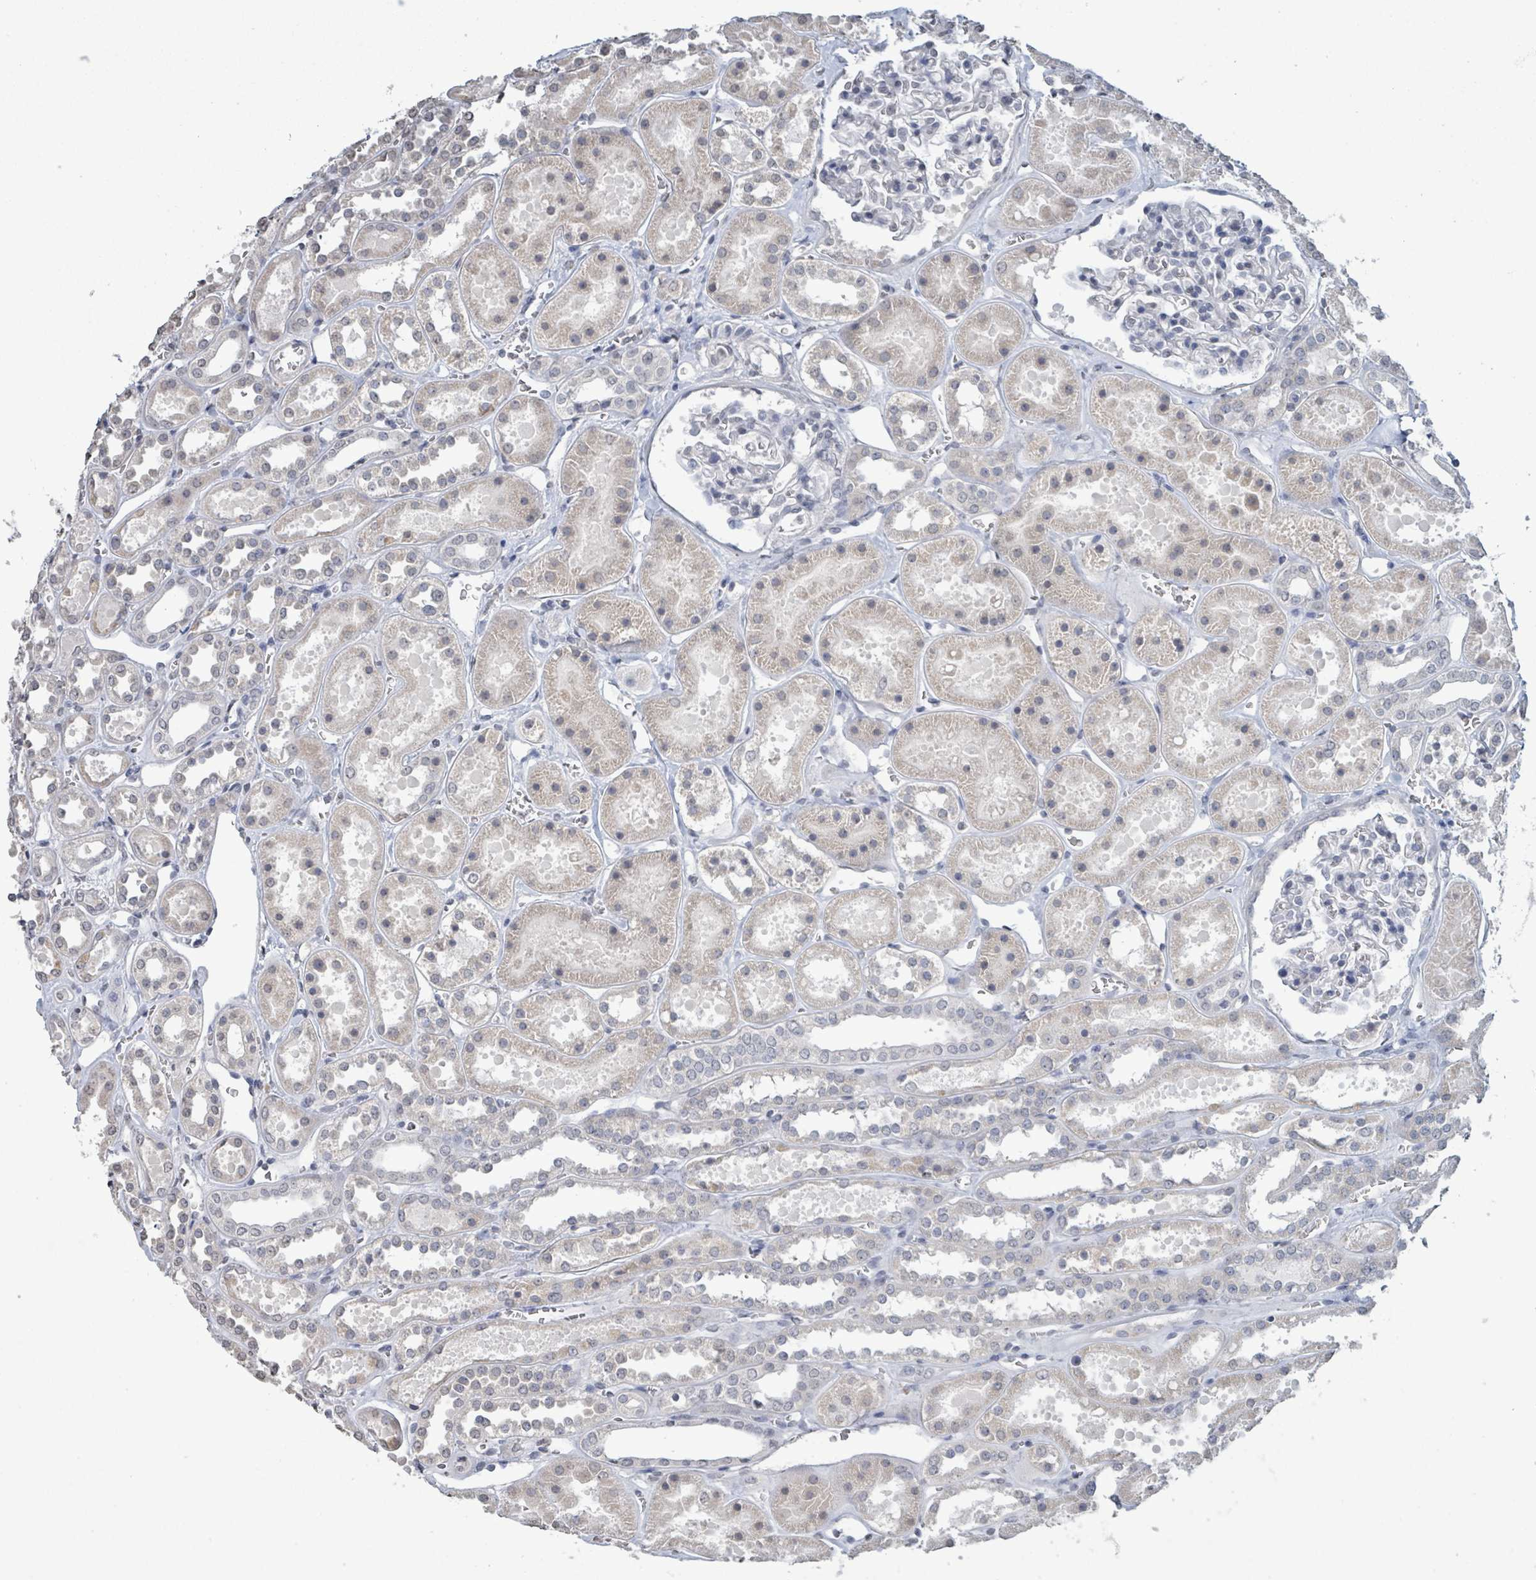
{"staining": {"intensity": "negative", "quantity": "none", "location": "none"}, "tissue": "kidney", "cell_type": "Cells in glomeruli", "image_type": "normal", "snomed": [{"axis": "morphology", "description": "Normal tissue, NOS"}, {"axis": "topography", "description": "Kidney"}], "caption": "A photomicrograph of human kidney is negative for staining in cells in glomeruli. (Stains: DAB IHC with hematoxylin counter stain, Microscopy: brightfield microscopy at high magnification).", "gene": "CA9", "patient": {"sex": "female", "age": 41}}